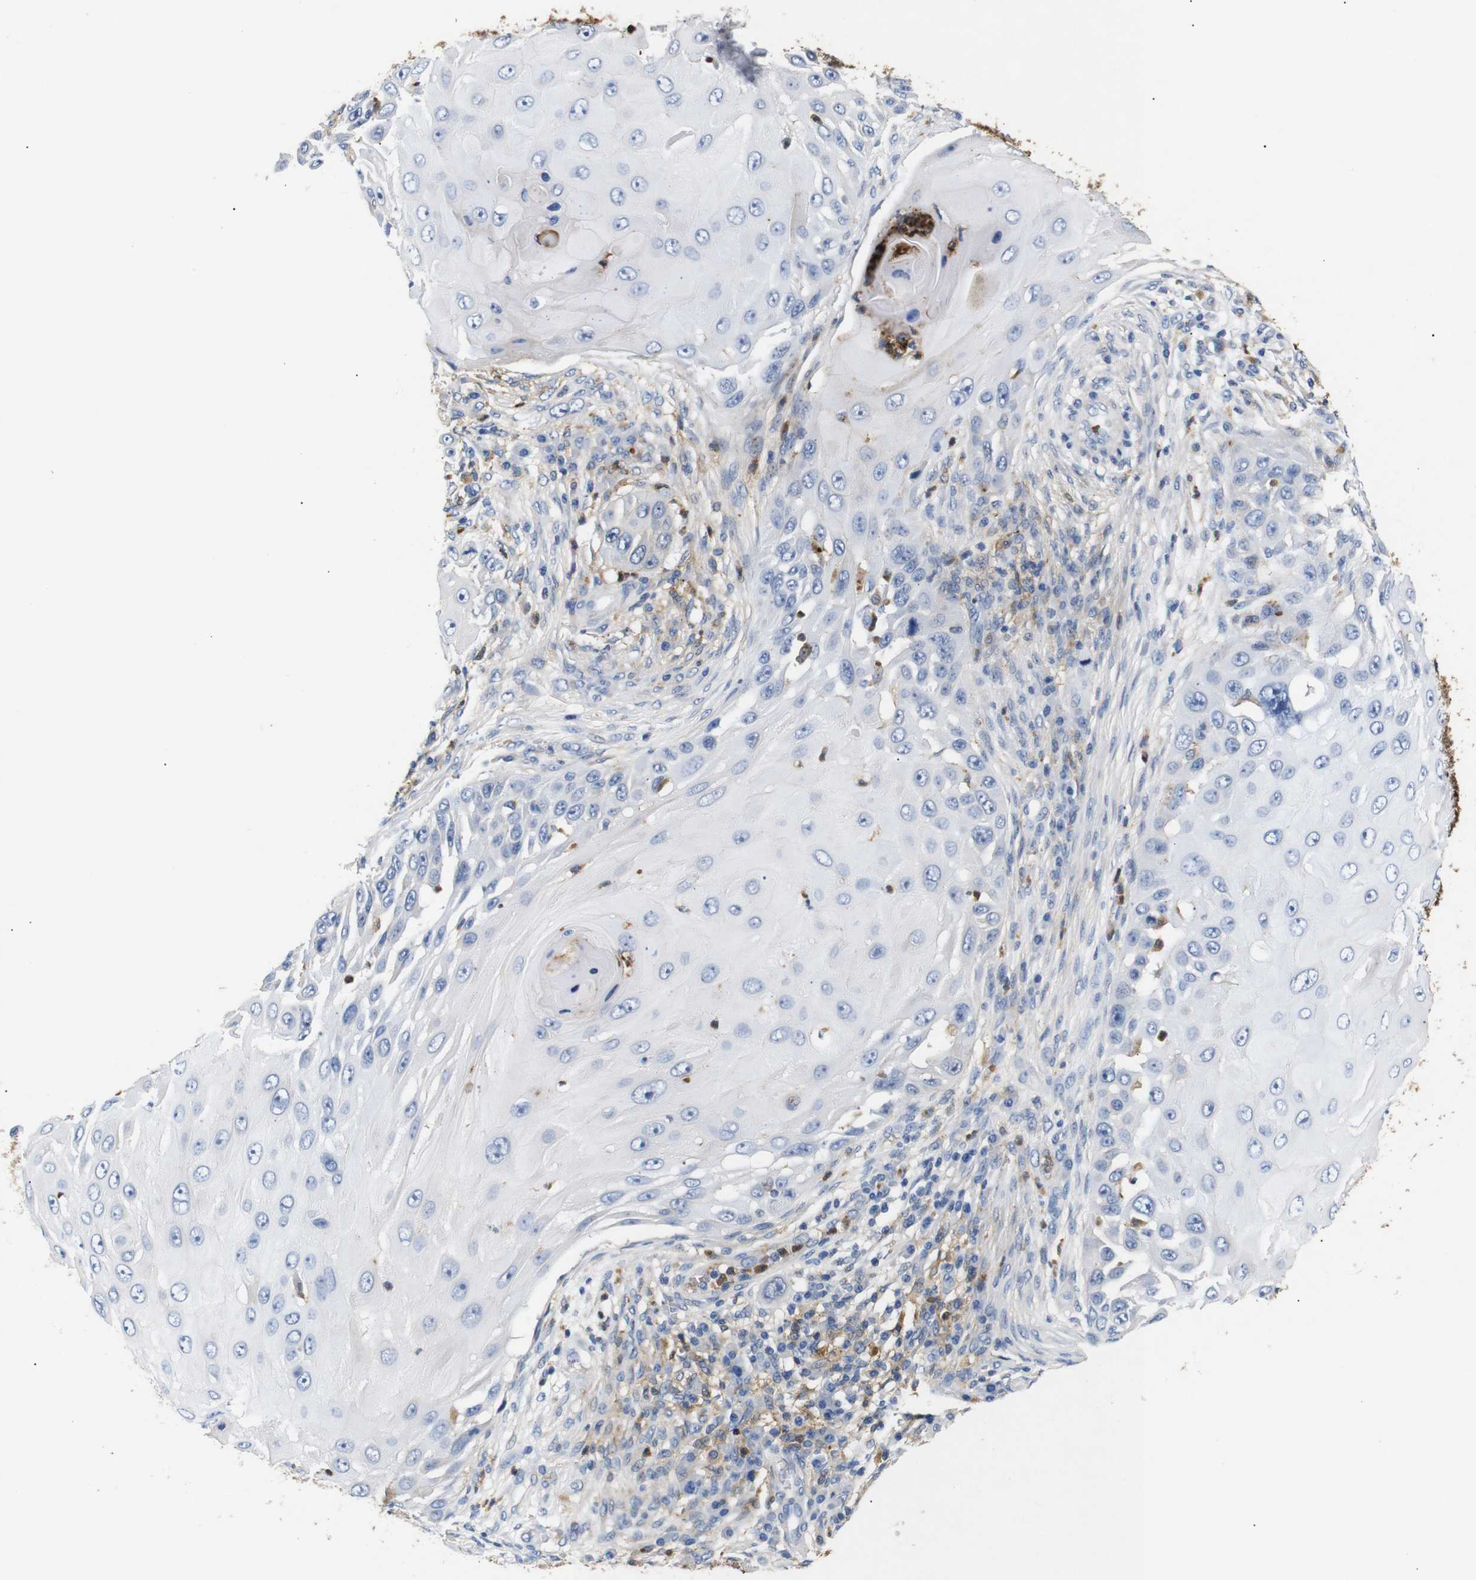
{"staining": {"intensity": "negative", "quantity": "none", "location": "none"}, "tissue": "skin cancer", "cell_type": "Tumor cells", "image_type": "cancer", "snomed": [{"axis": "morphology", "description": "Squamous cell carcinoma, NOS"}, {"axis": "topography", "description": "Skin"}], "caption": "Immunohistochemistry photomicrograph of neoplastic tissue: human squamous cell carcinoma (skin) stained with DAB (3,3'-diaminobenzidine) shows no significant protein positivity in tumor cells.", "gene": "SDCBP", "patient": {"sex": "female", "age": 44}}